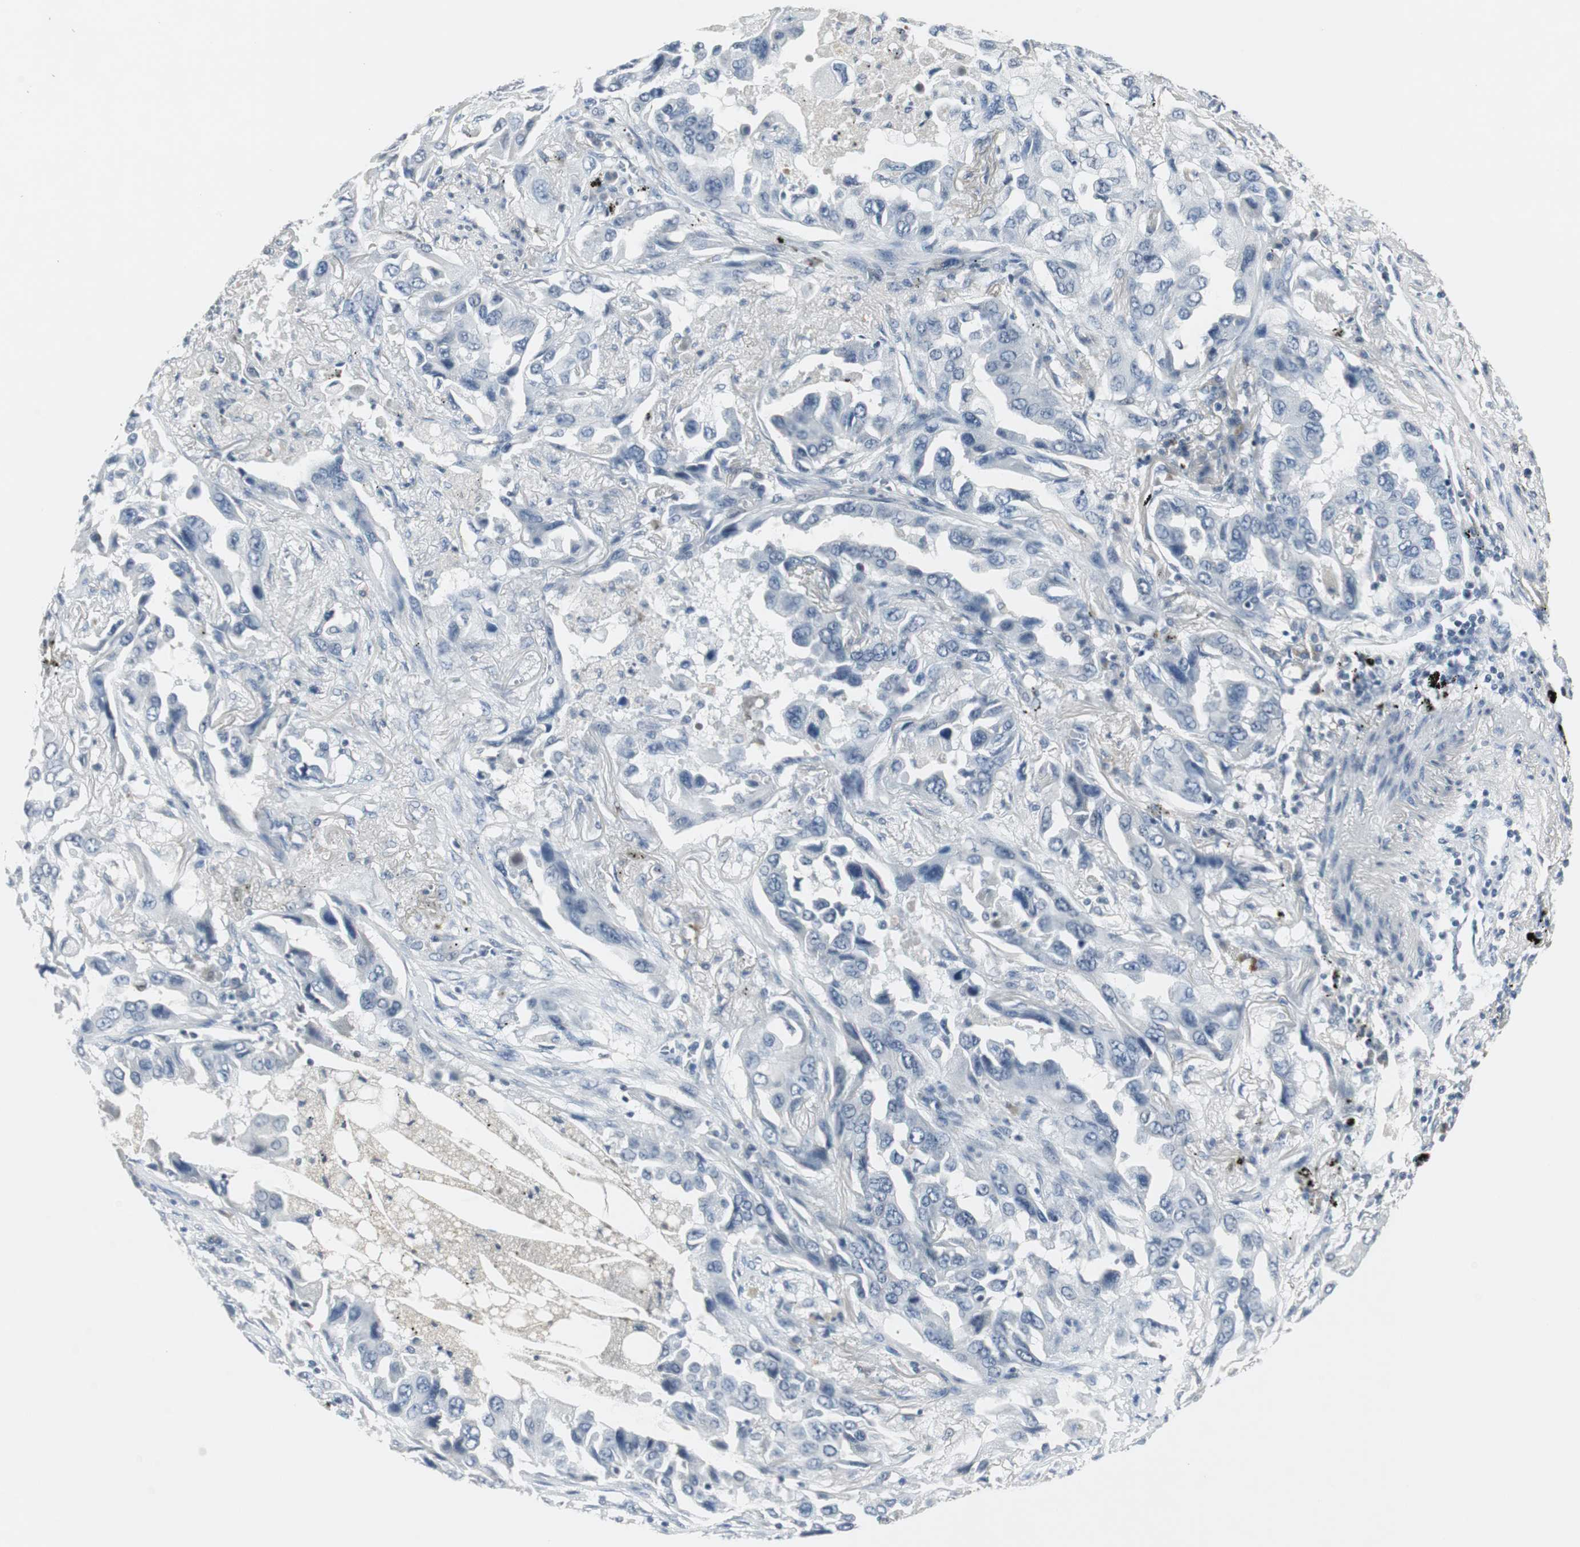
{"staining": {"intensity": "negative", "quantity": "none", "location": "none"}, "tissue": "lung cancer", "cell_type": "Tumor cells", "image_type": "cancer", "snomed": [{"axis": "morphology", "description": "Adenocarcinoma, NOS"}, {"axis": "topography", "description": "Lung"}], "caption": "IHC image of human adenocarcinoma (lung) stained for a protein (brown), which demonstrates no expression in tumor cells.", "gene": "ELK1", "patient": {"sex": "female", "age": 65}}